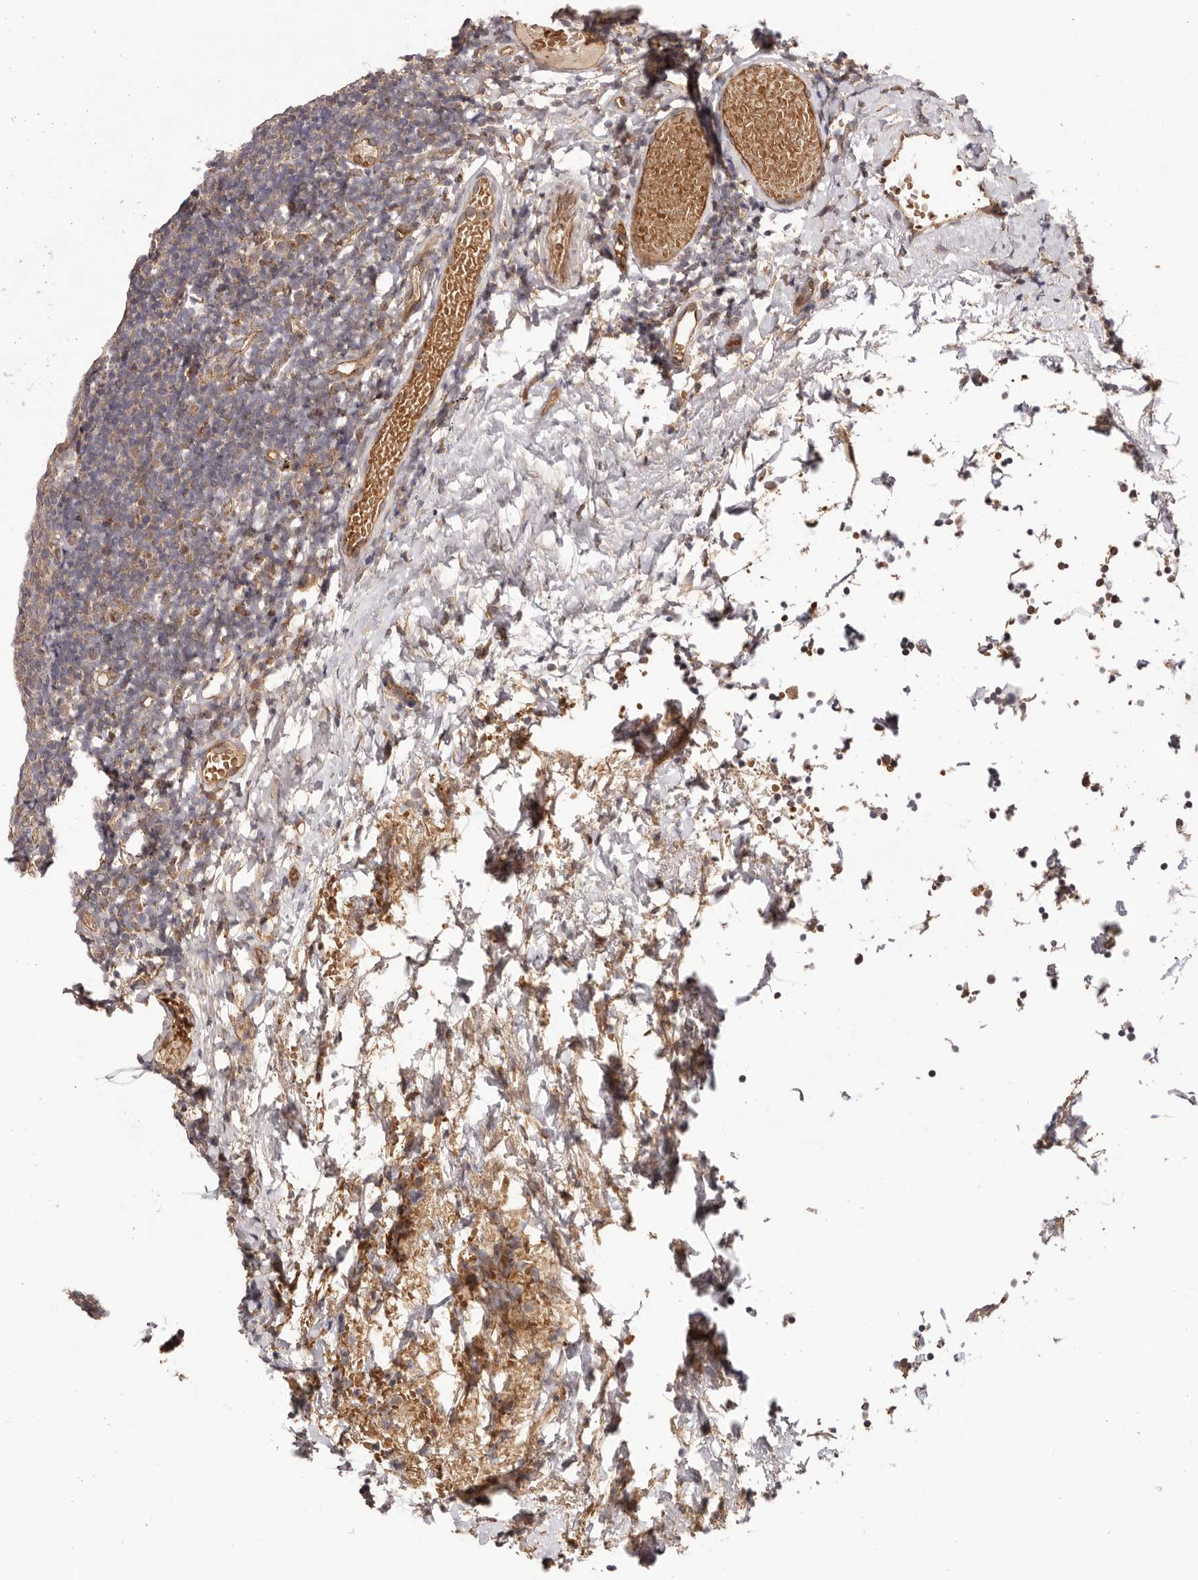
{"staining": {"intensity": "moderate", "quantity": "<25%", "location": "cytoplasmic/membranous"}, "tissue": "tonsil", "cell_type": "Germinal center cells", "image_type": "normal", "snomed": [{"axis": "morphology", "description": "Normal tissue, NOS"}, {"axis": "topography", "description": "Tonsil"}], "caption": "Immunohistochemistry (DAB) staining of normal tonsil shows moderate cytoplasmic/membranous protein expression in about <25% of germinal center cells.", "gene": "UBR2", "patient": {"sex": "female", "age": 19}}